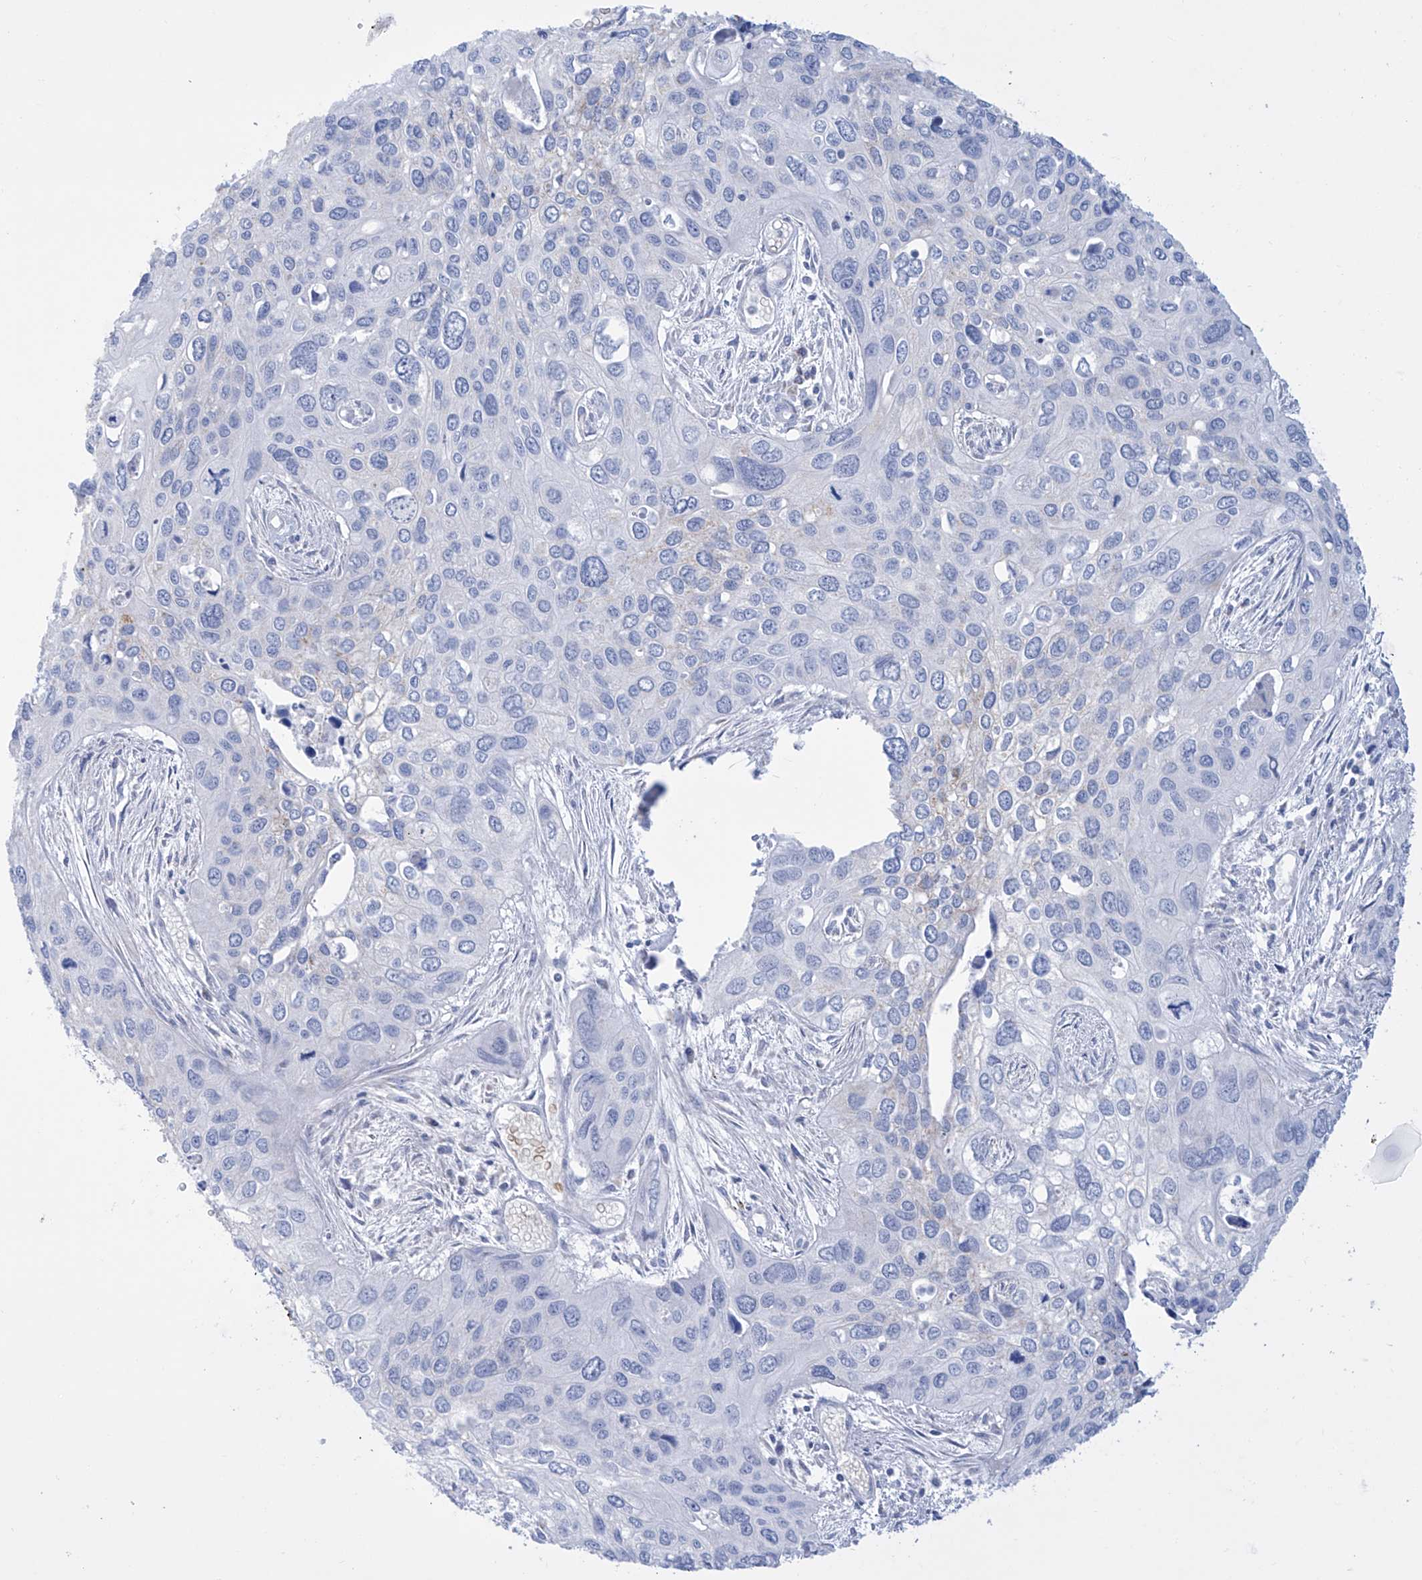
{"staining": {"intensity": "negative", "quantity": "none", "location": "none"}, "tissue": "cervical cancer", "cell_type": "Tumor cells", "image_type": "cancer", "snomed": [{"axis": "morphology", "description": "Squamous cell carcinoma, NOS"}, {"axis": "topography", "description": "Cervix"}], "caption": "Cervical squamous cell carcinoma was stained to show a protein in brown. There is no significant positivity in tumor cells.", "gene": "ALDH6A1", "patient": {"sex": "female", "age": 55}}